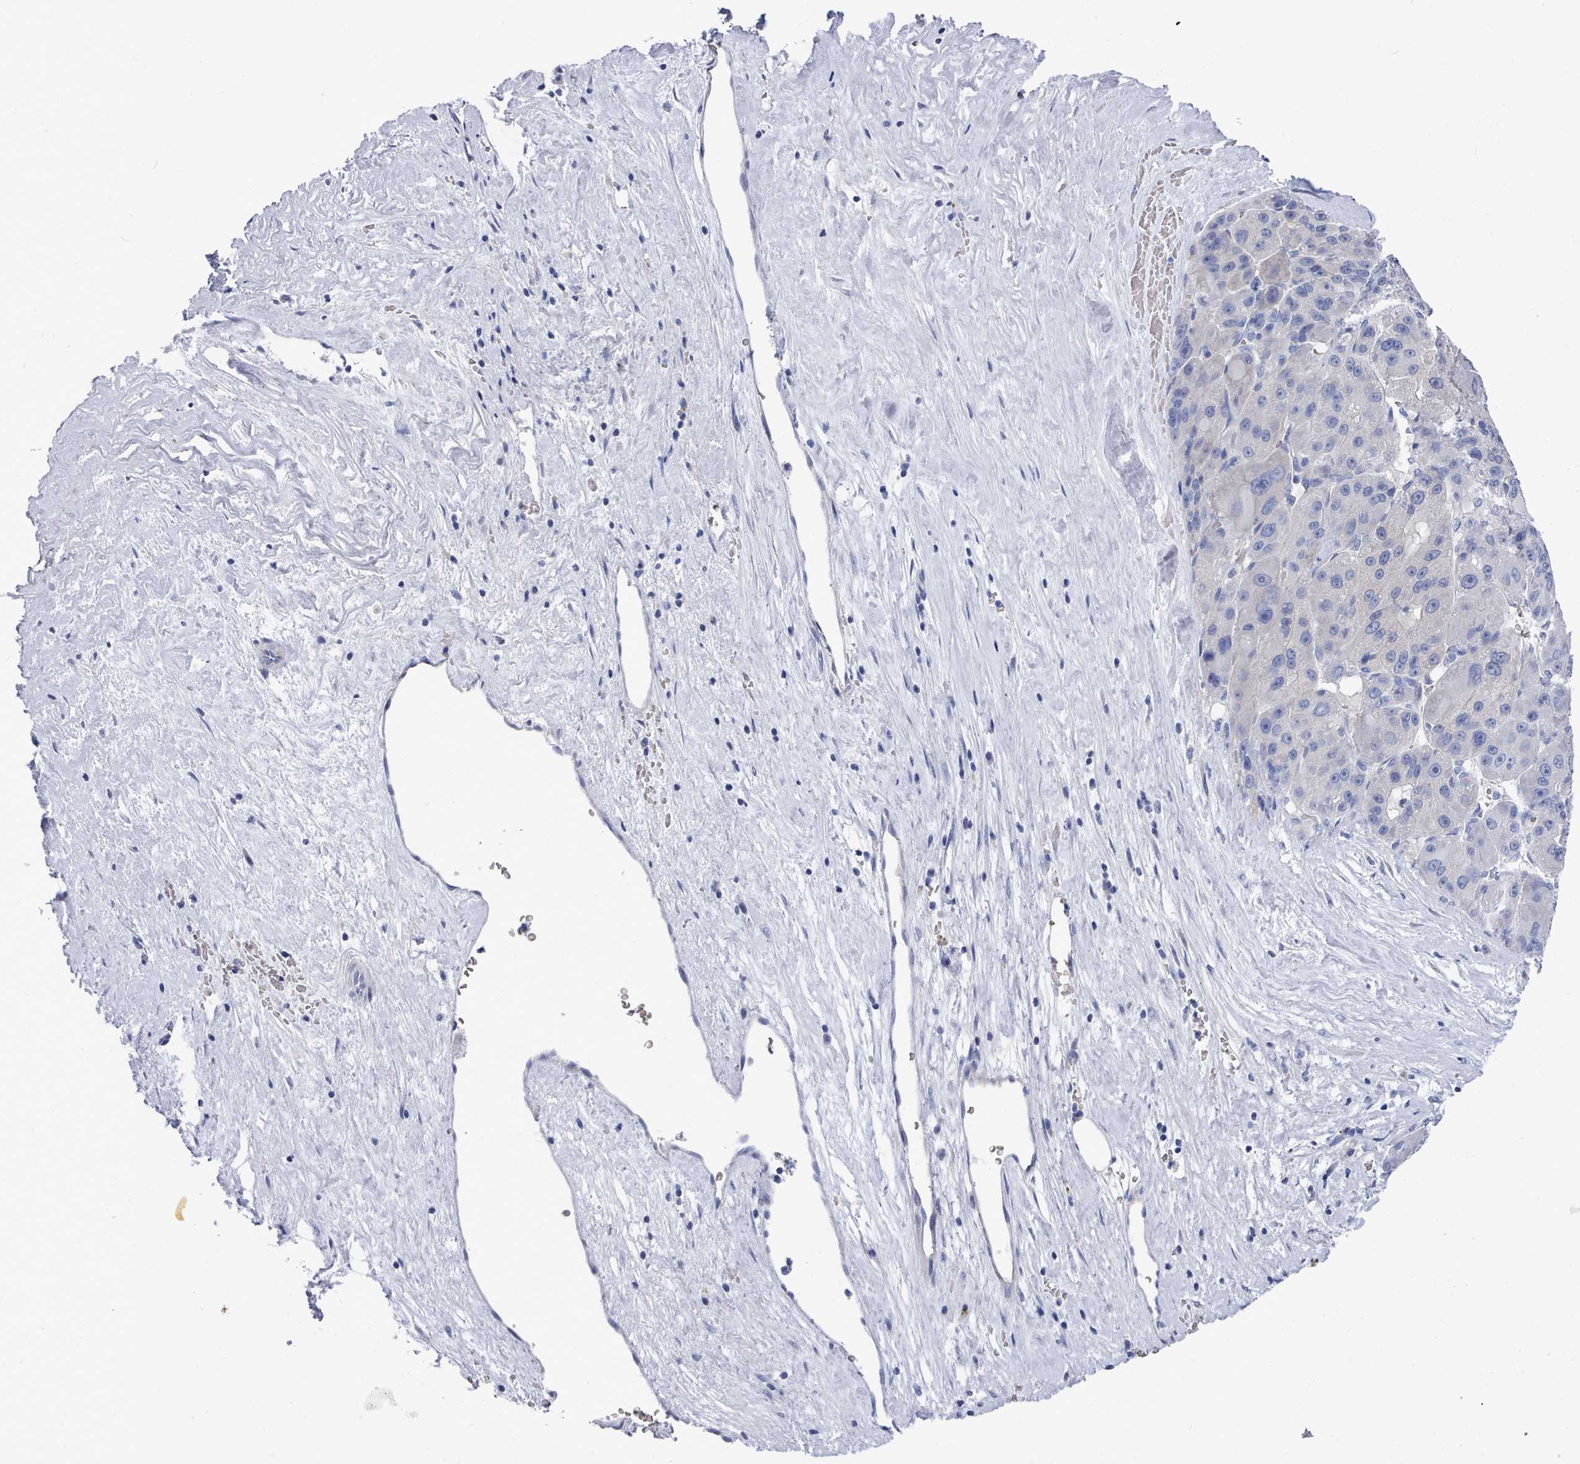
{"staining": {"intensity": "negative", "quantity": "none", "location": "none"}, "tissue": "liver cancer", "cell_type": "Tumor cells", "image_type": "cancer", "snomed": [{"axis": "morphology", "description": "Carcinoma, Hepatocellular, NOS"}, {"axis": "topography", "description": "Liver"}], "caption": "Liver hepatocellular carcinoma stained for a protein using IHC exhibits no positivity tumor cells.", "gene": "PDE4C", "patient": {"sex": "male", "age": 76}}